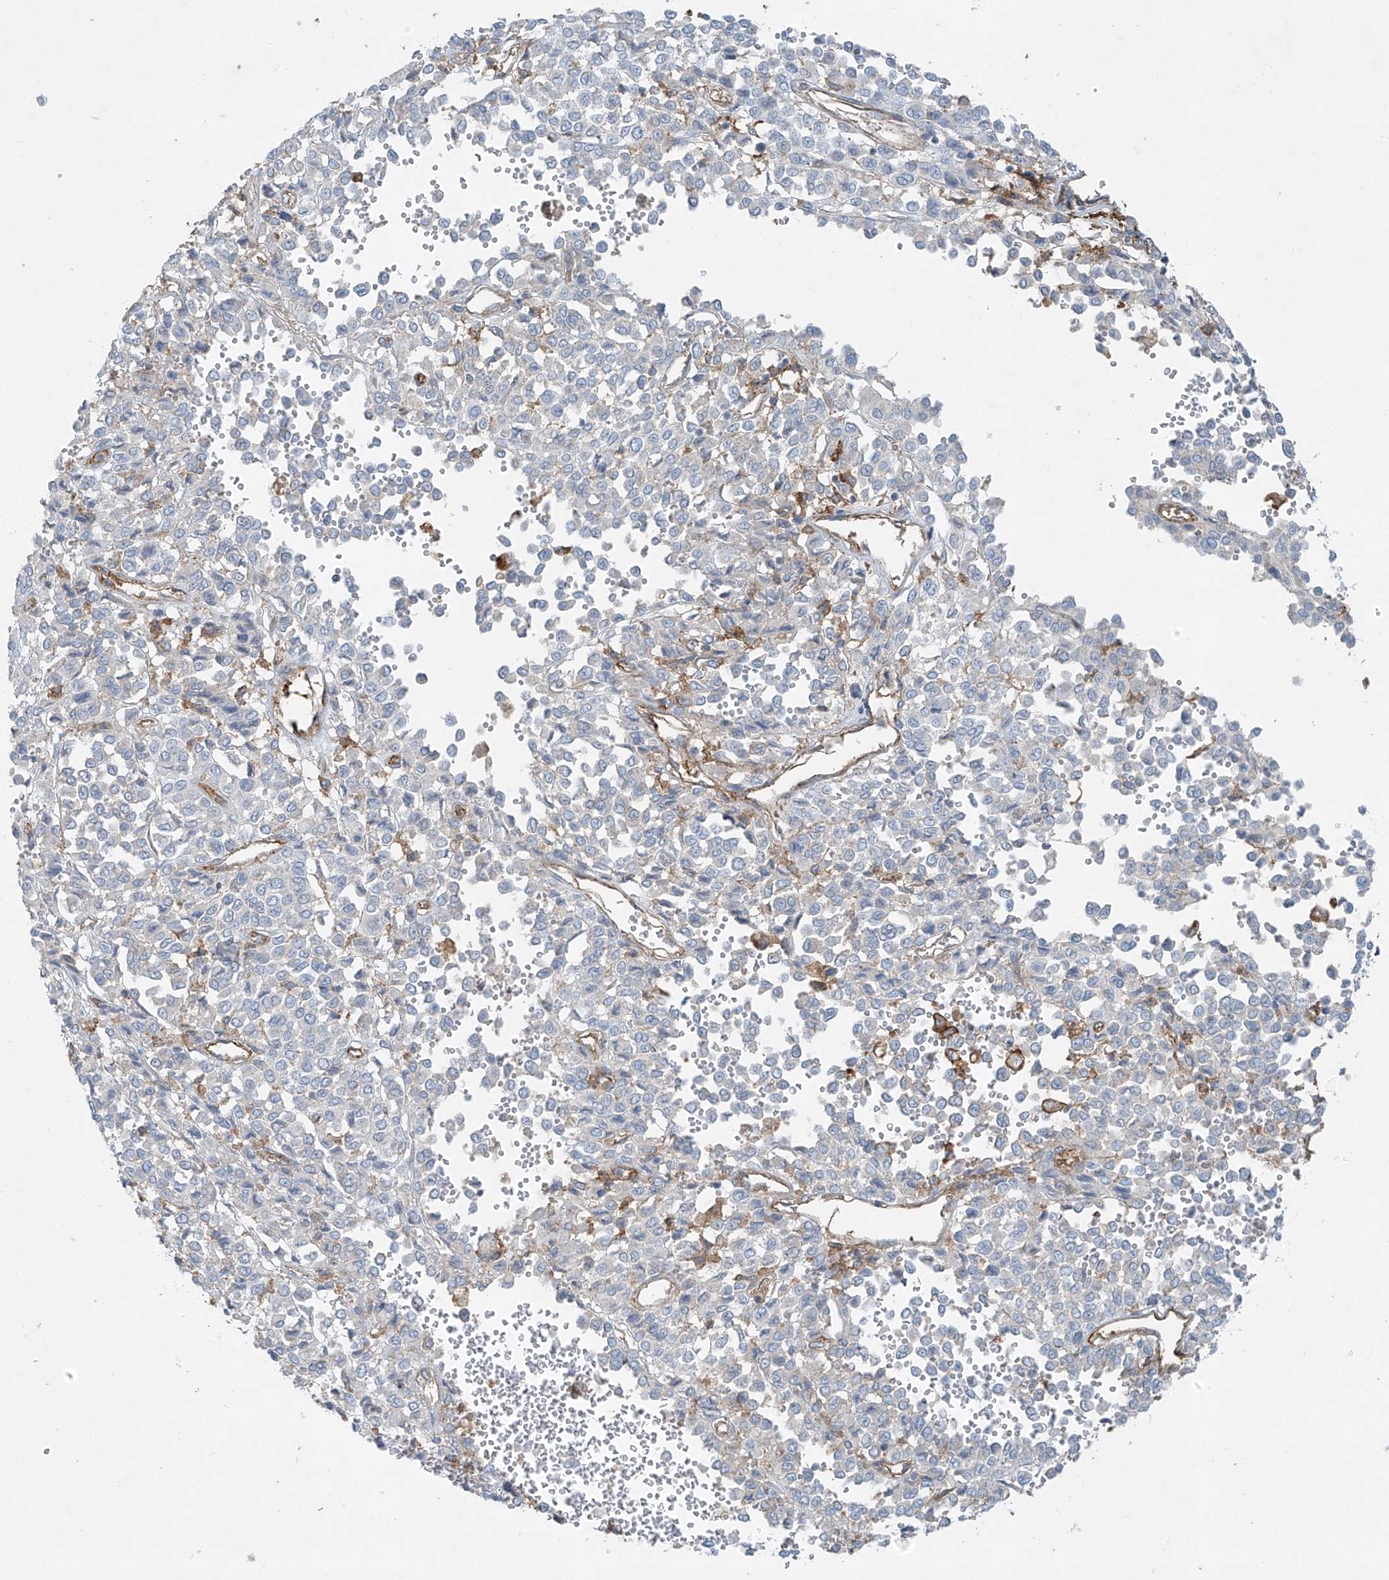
{"staining": {"intensity": "negative", "quantity": "none", "location": "none"}, "tissue": "melanoma", "cell_type": "Tumor cells", "image_type": "cancer", "snomed": [{"axis": "morphology", "description": "Malignant melanoma, Metastatic site"}, {"axis": "topography", "description": "Pancreas"}], "caption": "This is a photomicrograph of immunohistochemistry (IHC) staining of malignant melanoma (metastatic site), which shows no staining in tumor cells.", "gene": "VAMP5", "patient": {"sex": "female", "age": 30}}